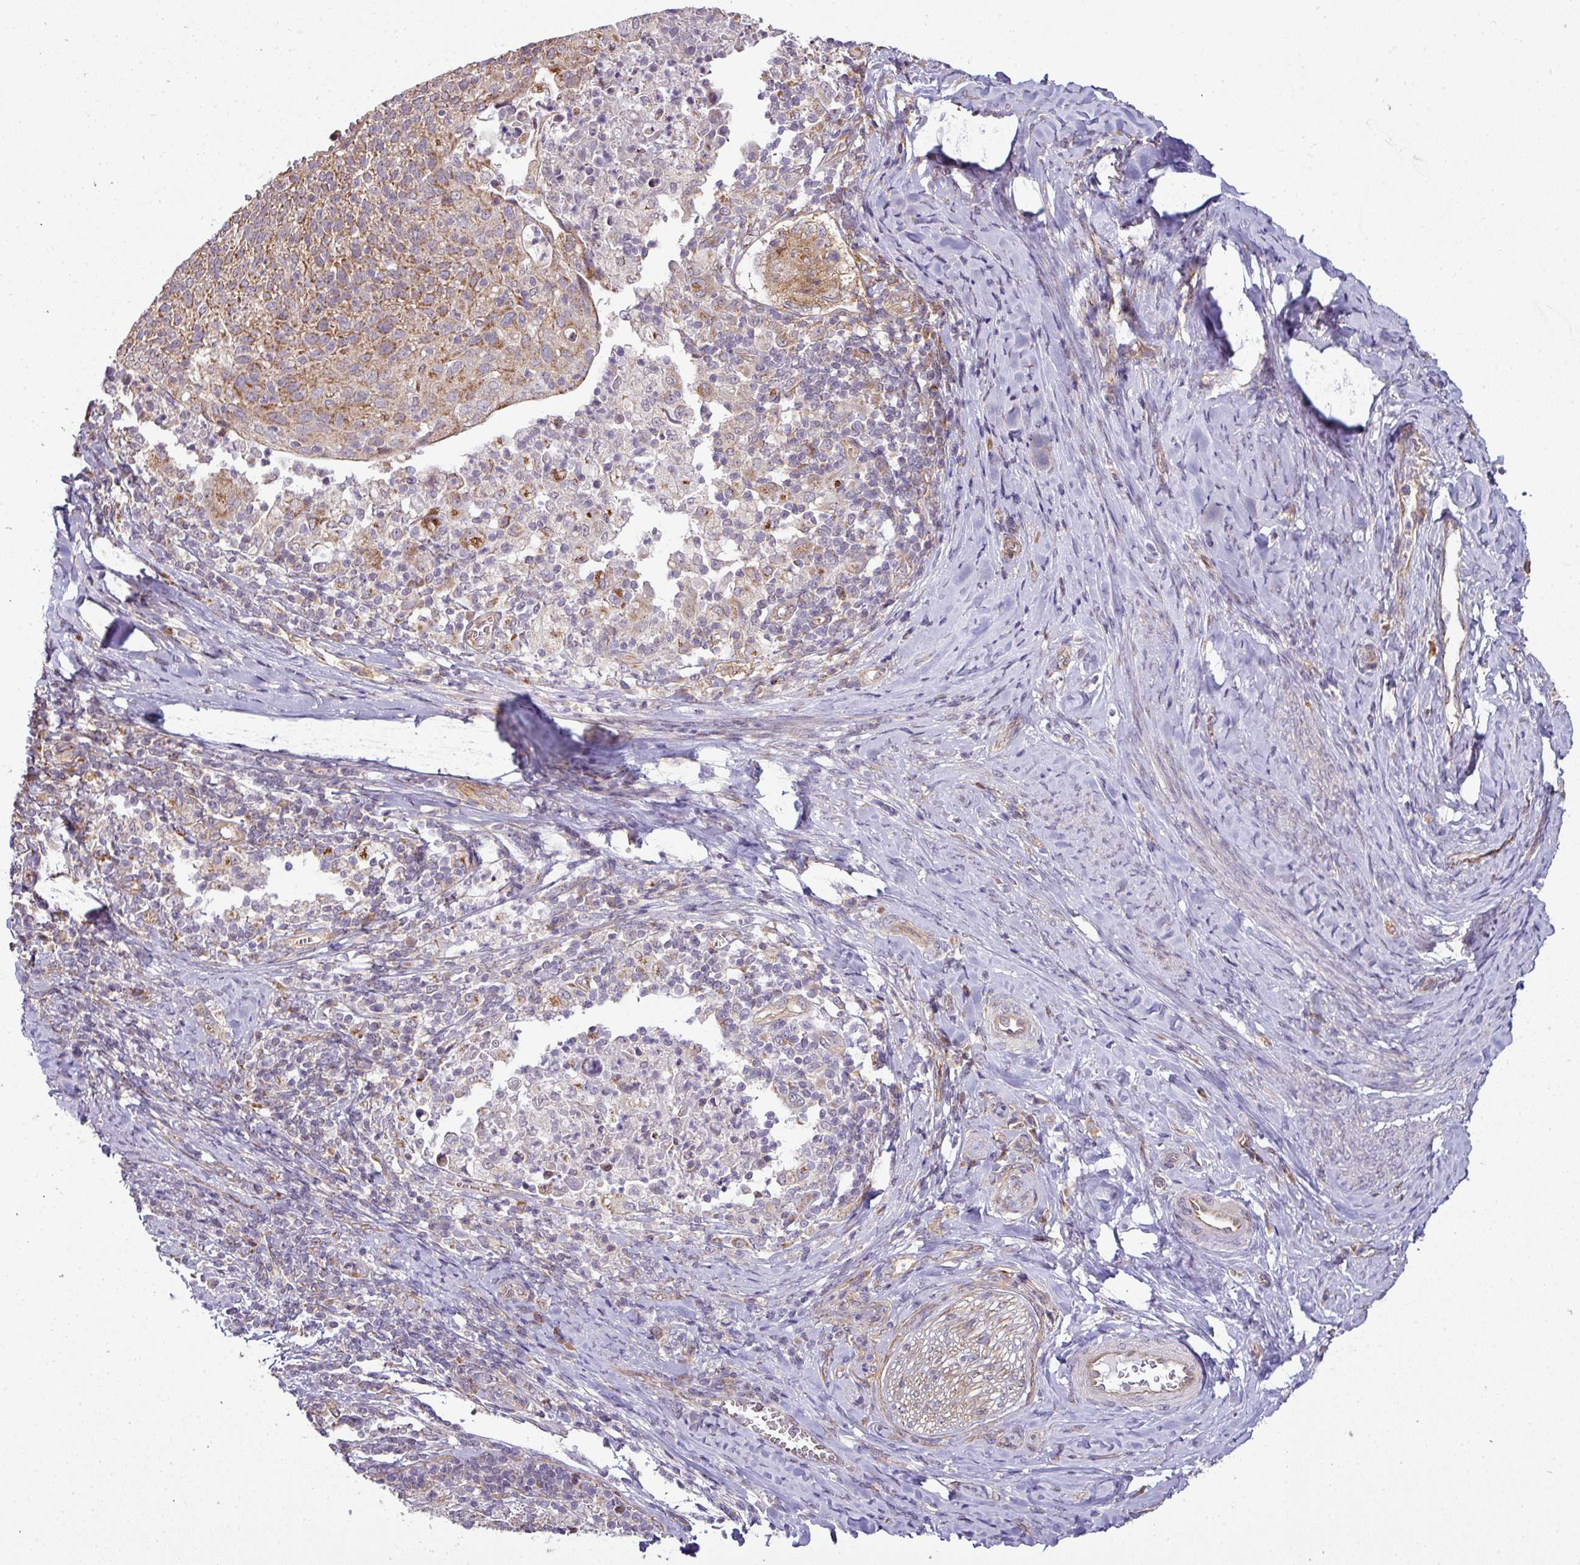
{"staining": {"intensity": "moderate", "quantity": ">75%", "location": "cytoplasmic/membranous"}, "tissue": "cervical cancer", "cell_type": "Tumor cells", "image_type": "cancer", "snomed": [{"axis": "morphology", "description": "Squamous cell carcinoma, NOS"}, {"axis": "topography", "description": "Cervix"}], "caption": "A medium amount of moderate cytoplasmic/membranous staining is identified in about >75% of tumor cells in squamous cell carcinoma (cervical) tissue.", "gene": "TIMMDC1", "patient": {"sex": "female", "age": 52}}